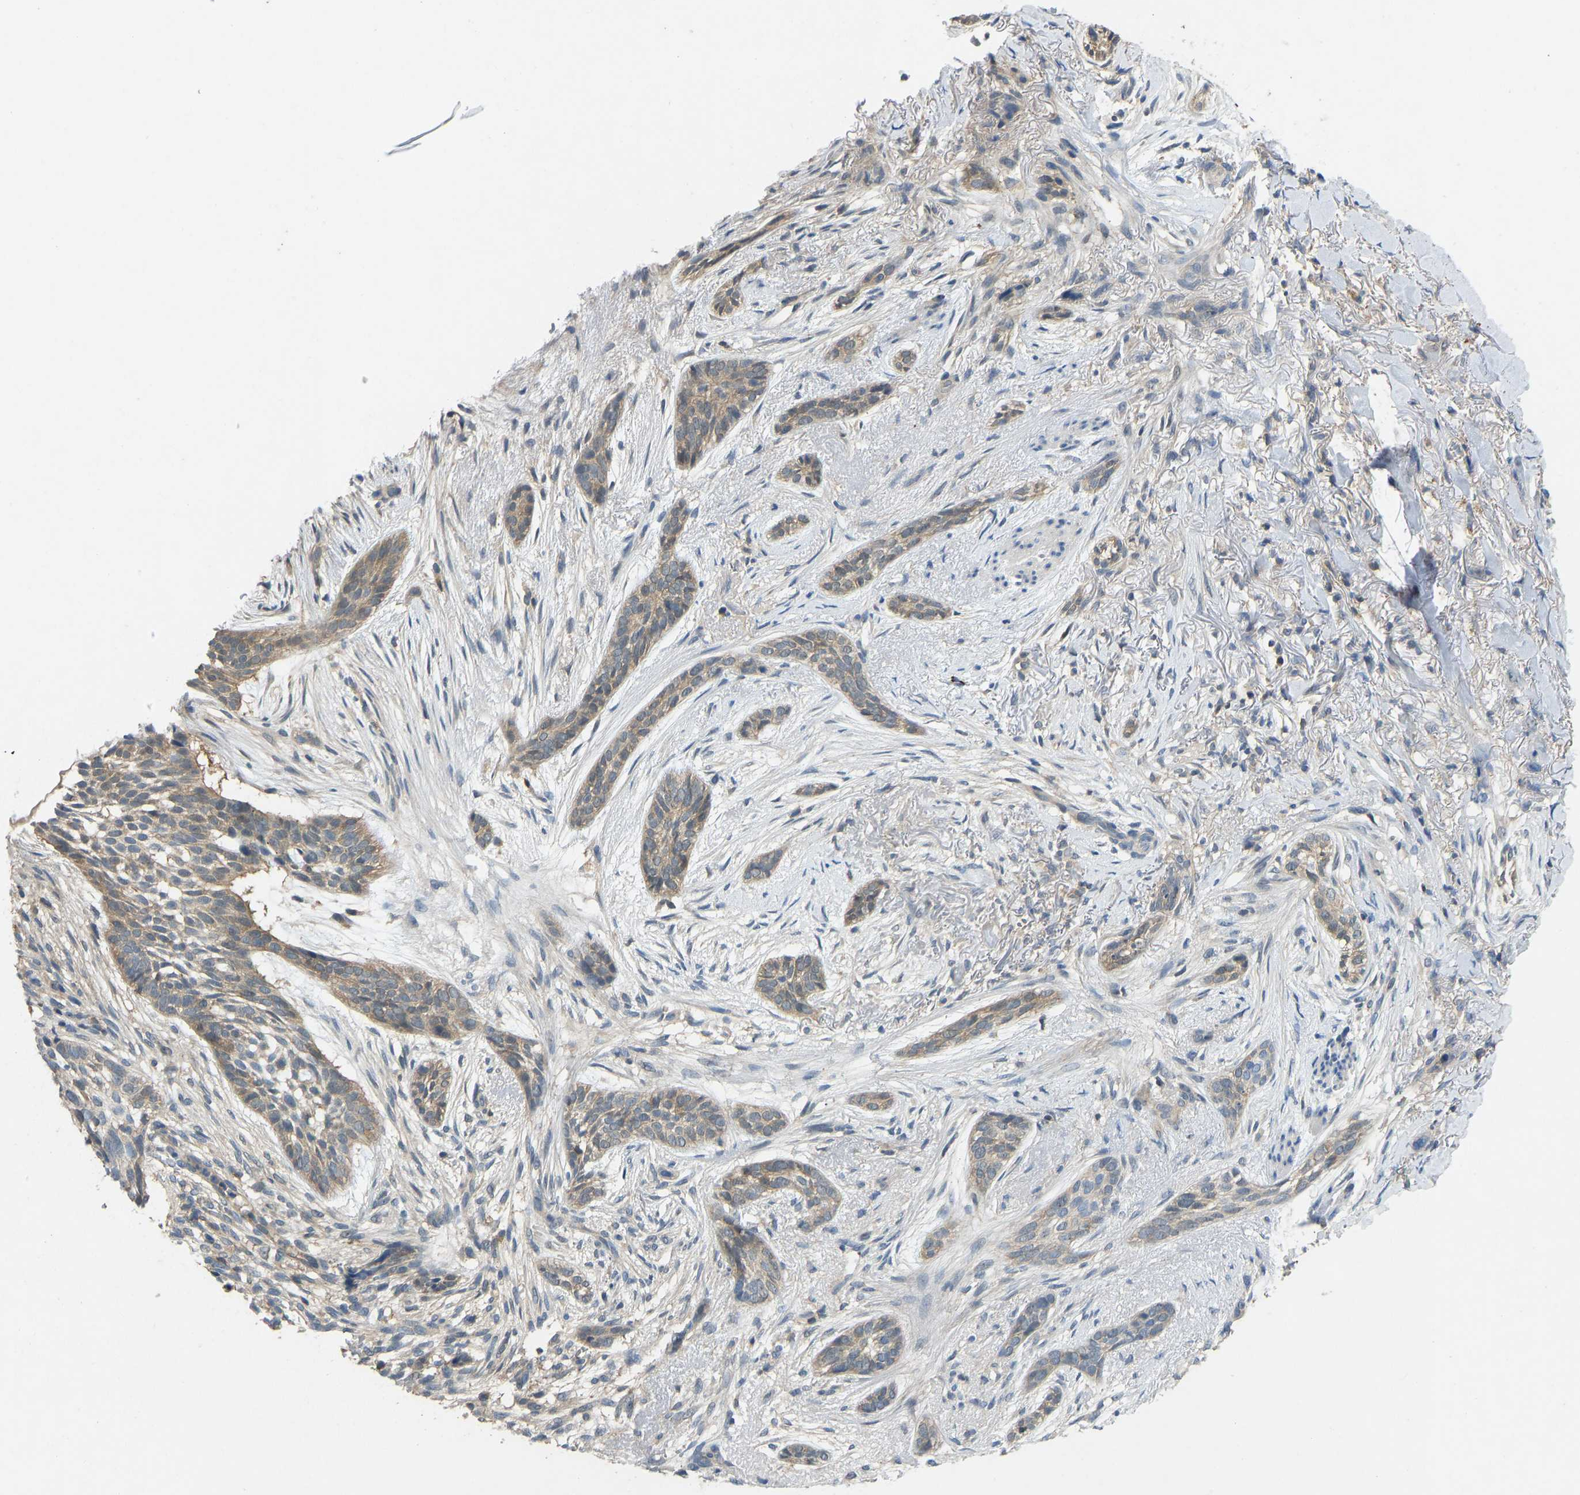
{"staining": {"intensity": "moderate", "quantity": "<25%", "location": "cytoplasmic/membranous"}, "tissue": "skin cancer", "cell_type": "Tumor cells", "image_type": "cancer", "snomed": [{"axis": "morphology", "description": "Basal cell carcinoma"}, {"axis": "topography", "description": "Skin"}], "caption": "Immunohistochemistry (IHC) micrograph of neoplastic tissue: human skin cancer (basal cell carcinoma) stained using immunohistochemistry (IHC) displays low levels of moderate protein expression localized specifically in the cytoplasmic/membranous of tumor cells, appearing as a cytoplasmic/membranous brown color.", "gene": "NDRG3", "patient": {"sex": "female", "age": 88}}